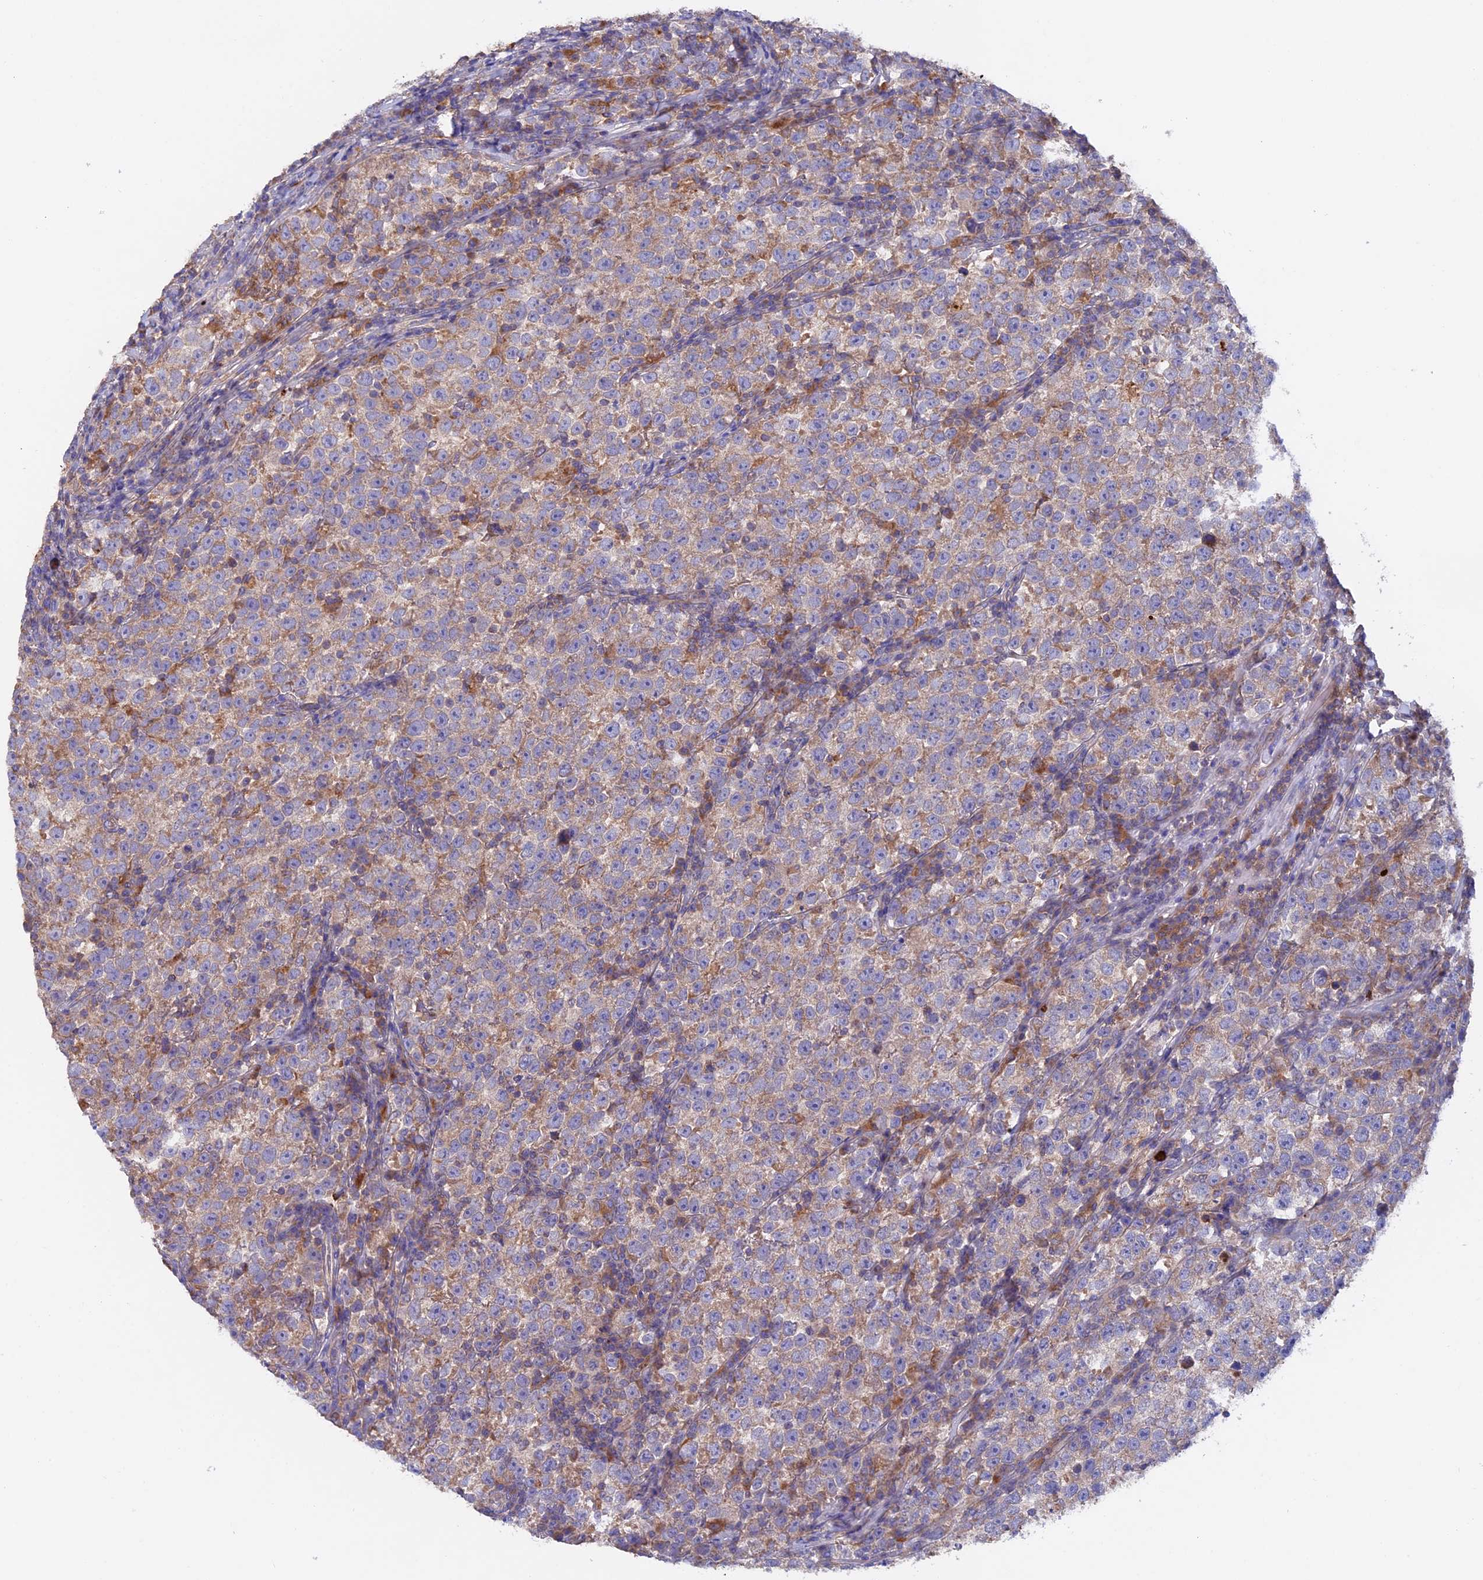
{"staining": {"intensity": "weak", "quantity": "25%-75%", "location": "cytoplasmic/membranous"}, "tissue": "testis cancer", "cell_type": "Tumor cells", "image_type": "cancer", "snomed": [{"axis": "morphology", "description": "Normal tissue, NOS"}, {"axis": "morphology", "description": "Seminoma, NOS"}, {"axis": "topography", "description": "Testis"}], "caption": "A brown stain highlights weak cytoplasmic/membranous staining of a protein in human seminoma (testis) tumor cells.", "gene": "PTPN9", "patient": {"sex": "male", "age": 43}}